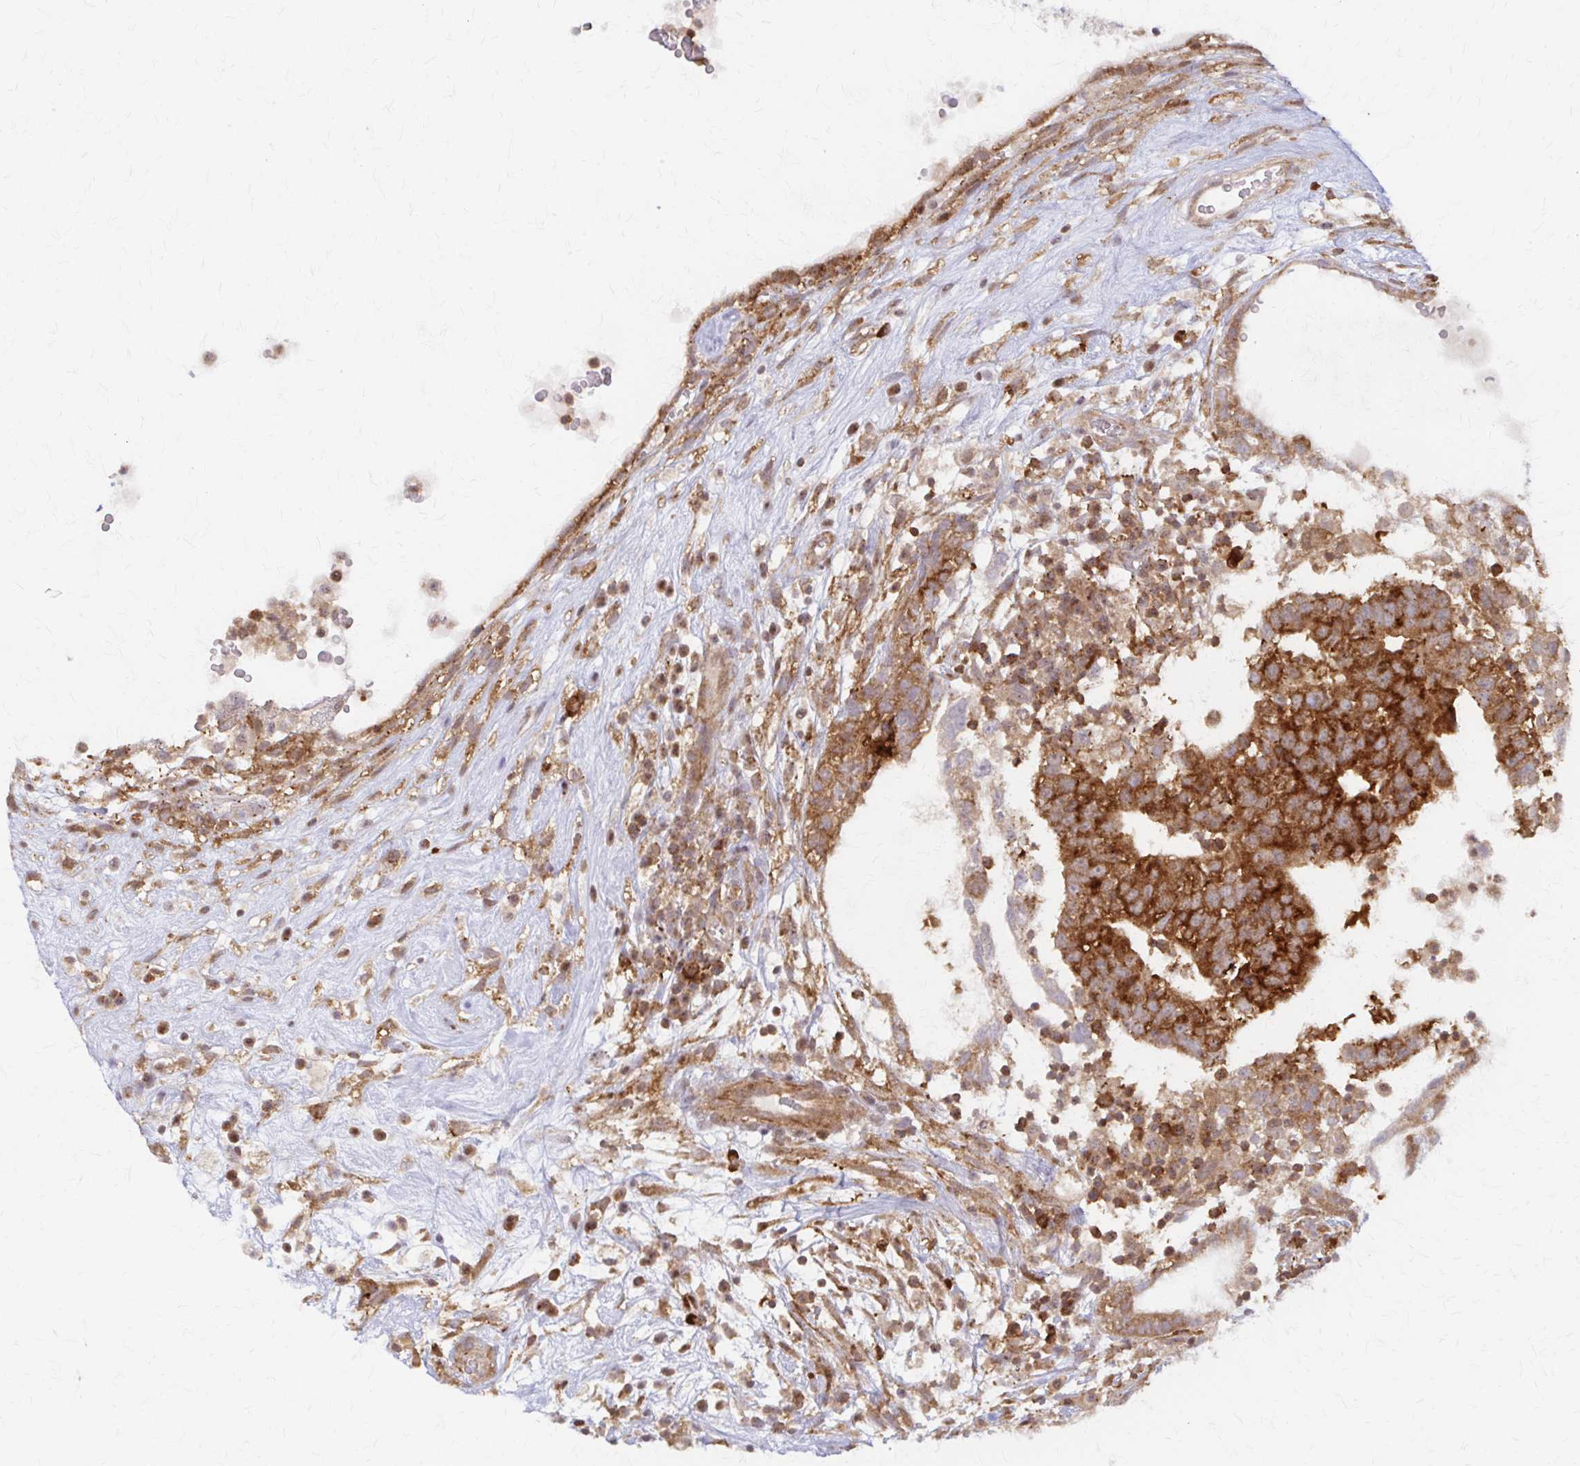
{"staining": {"intensity": "strong", "quantity": ">75%", "location": "cytoplasmic/membranous"}, "tissue": "testis cancer", "cell_type": "Tumor cells", "image_type": "cancer", "snomed": [{"axis": "morphology", "description": "Carcinoma, Embryonal, NOS"}, {"axis": "topography", "description": "Testis"}], "caption": "Immunohistochemistry image of neoplastic tissue: embryonal carcinoma (testis) stained using immunohistochemistry (IHC) displays high levels of strong protein expression localized specifically in the cytoplasmic/membranous of tumor cells, appearing as a cytoplasmic/membranous brown color.", "gene": "ARHGAP35", "patient": {"sex": "male", "age": 32}}